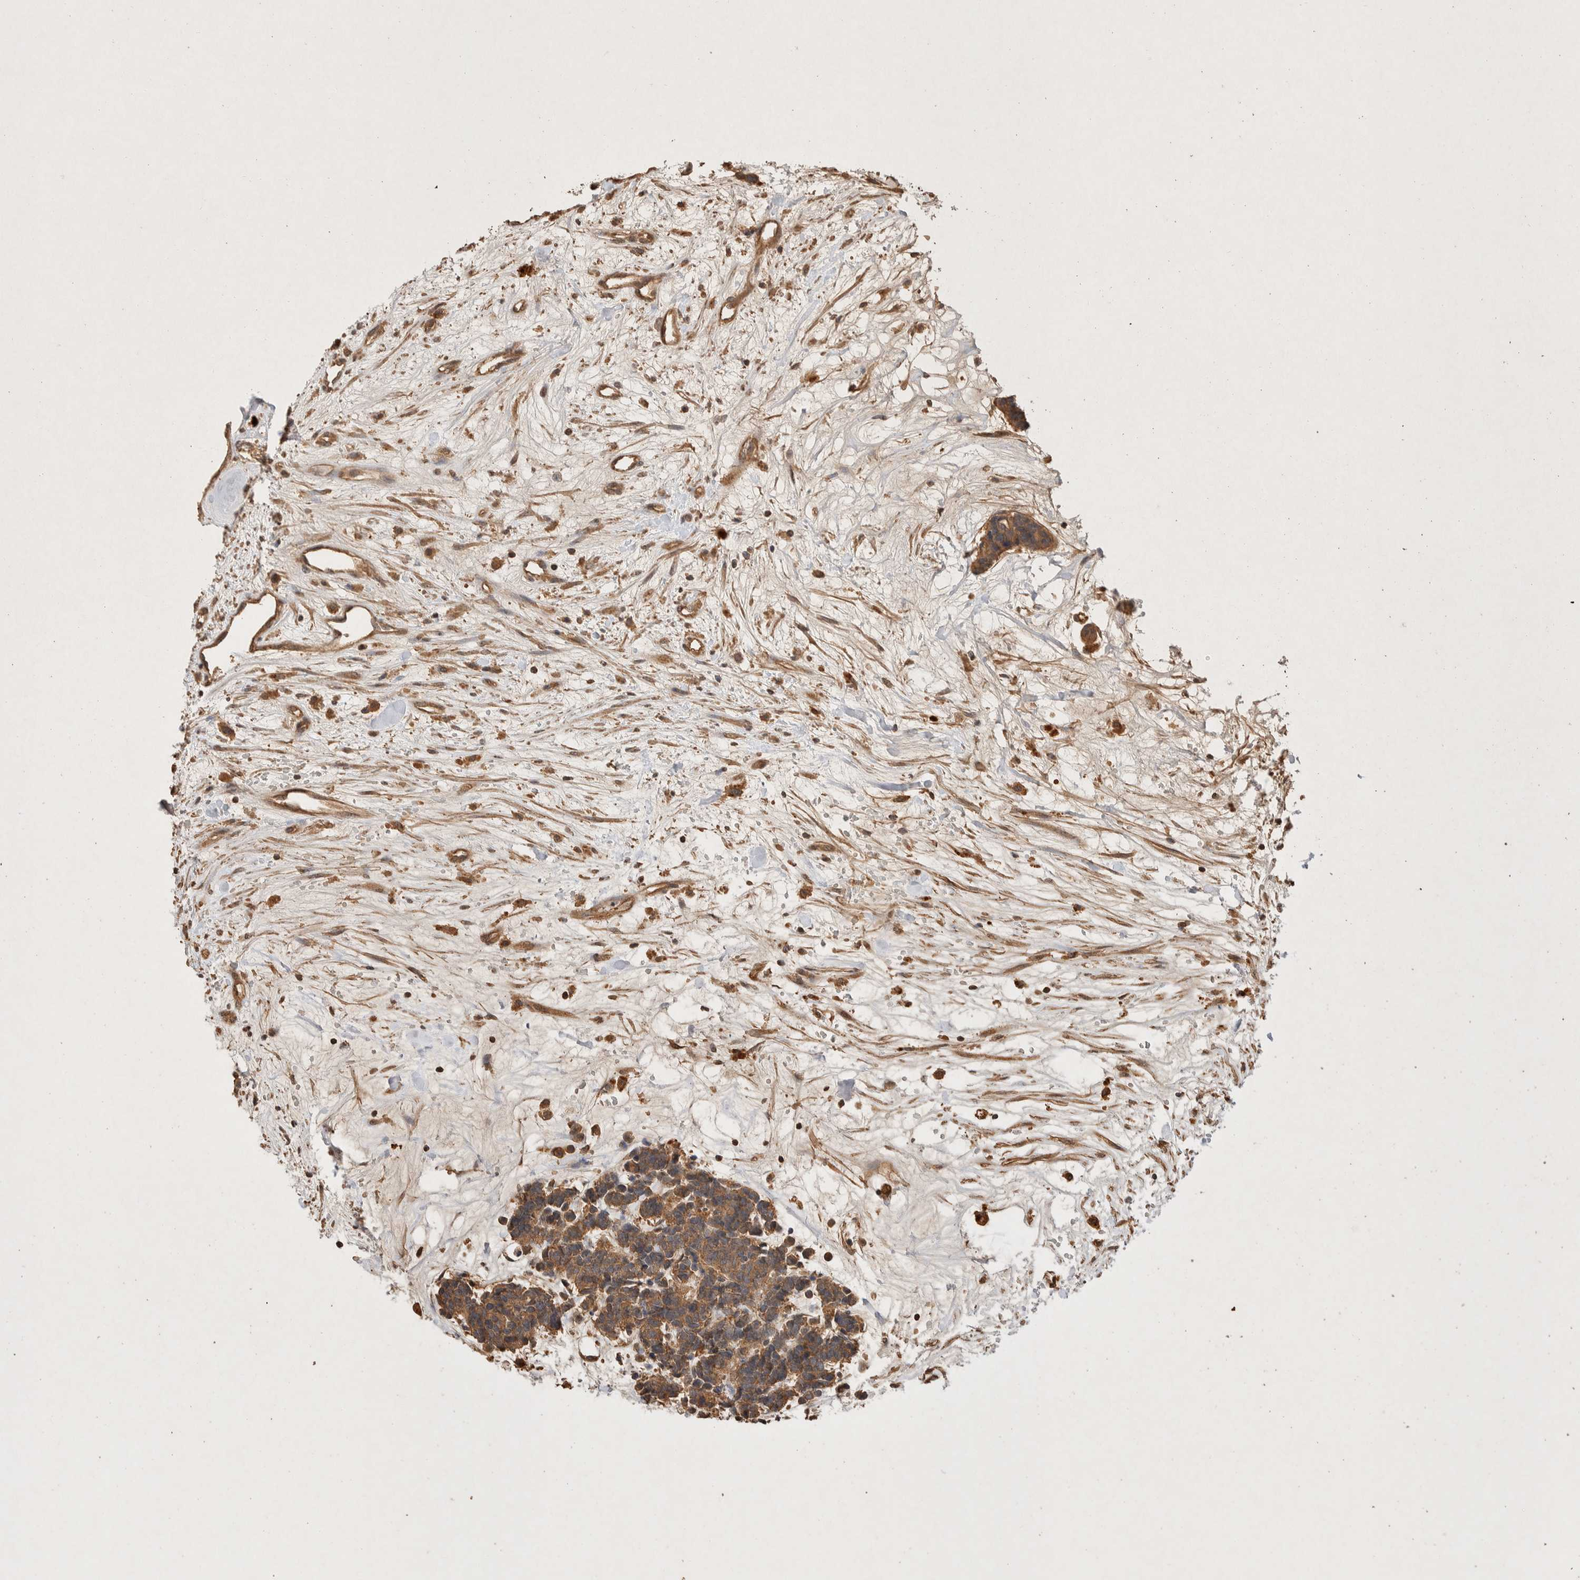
{"staining": {"intensity": "moderate", "quantity": ">75%", "location": "cytoplasmic/membranous"}, "tissue": "carcinoid", "cell_type": "Tumor cells", "image_type": "cancer", "snomed": [{"axis": "morphology", "description": "Carcinoma, NOS"}, {"axis": "morphology", "description": "Carcinoid, malignant, NOS"}, {"axis": "topography", "description": "Urinary bladder"}], "caption": "Carcinoma was stained to show a protein in brown. There is medium levels of moderate cytoplasmic/membranous positivity in approximately >75% of tumor cells. Nuclei are stained in blue.", "gene": "NSMAF", "patient": {"sex": "male", "age": 57}}